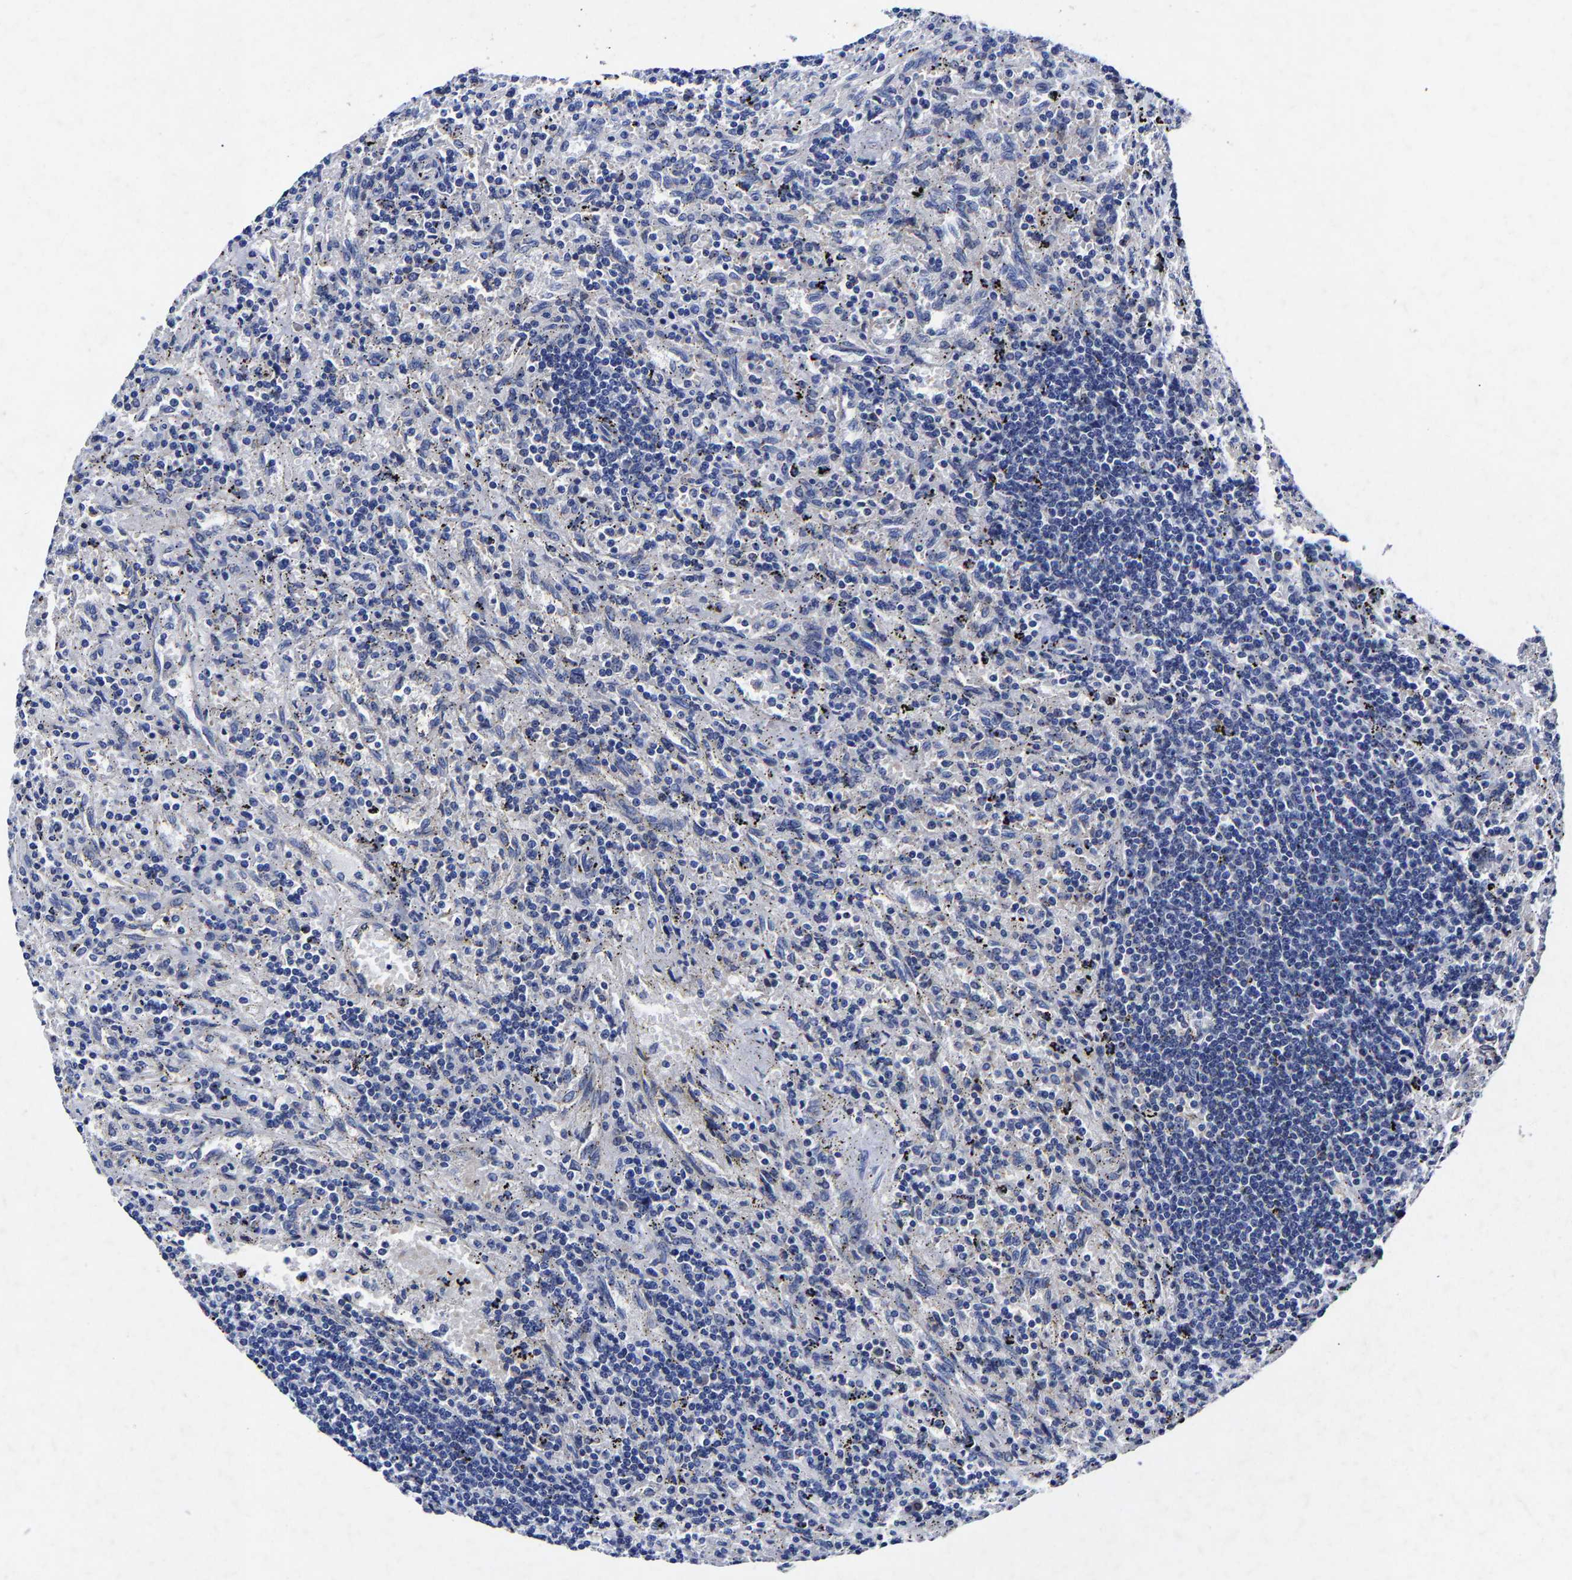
{"staining": {"intensity": "negative", "quantity": "none", "location": "none"}, "tissue": "lymphoma", "cell_type": "Tumor cells", "image_type": "cancer", "snomed": [{"axis": "morphology", "description": "Malignant lymphoma, non-Hodgkin's type, Low grade"}, {"axis": "topography", "description": "Spleen"}], "caption": "High power microscopy histopathology image of an IHC image of malignant lymphoma, non-Hodgkin's type (low-grade), revealing no significant staining in tumor cells.", "gene": "AASS", "patient": {"sex": "male", "age": 76}}